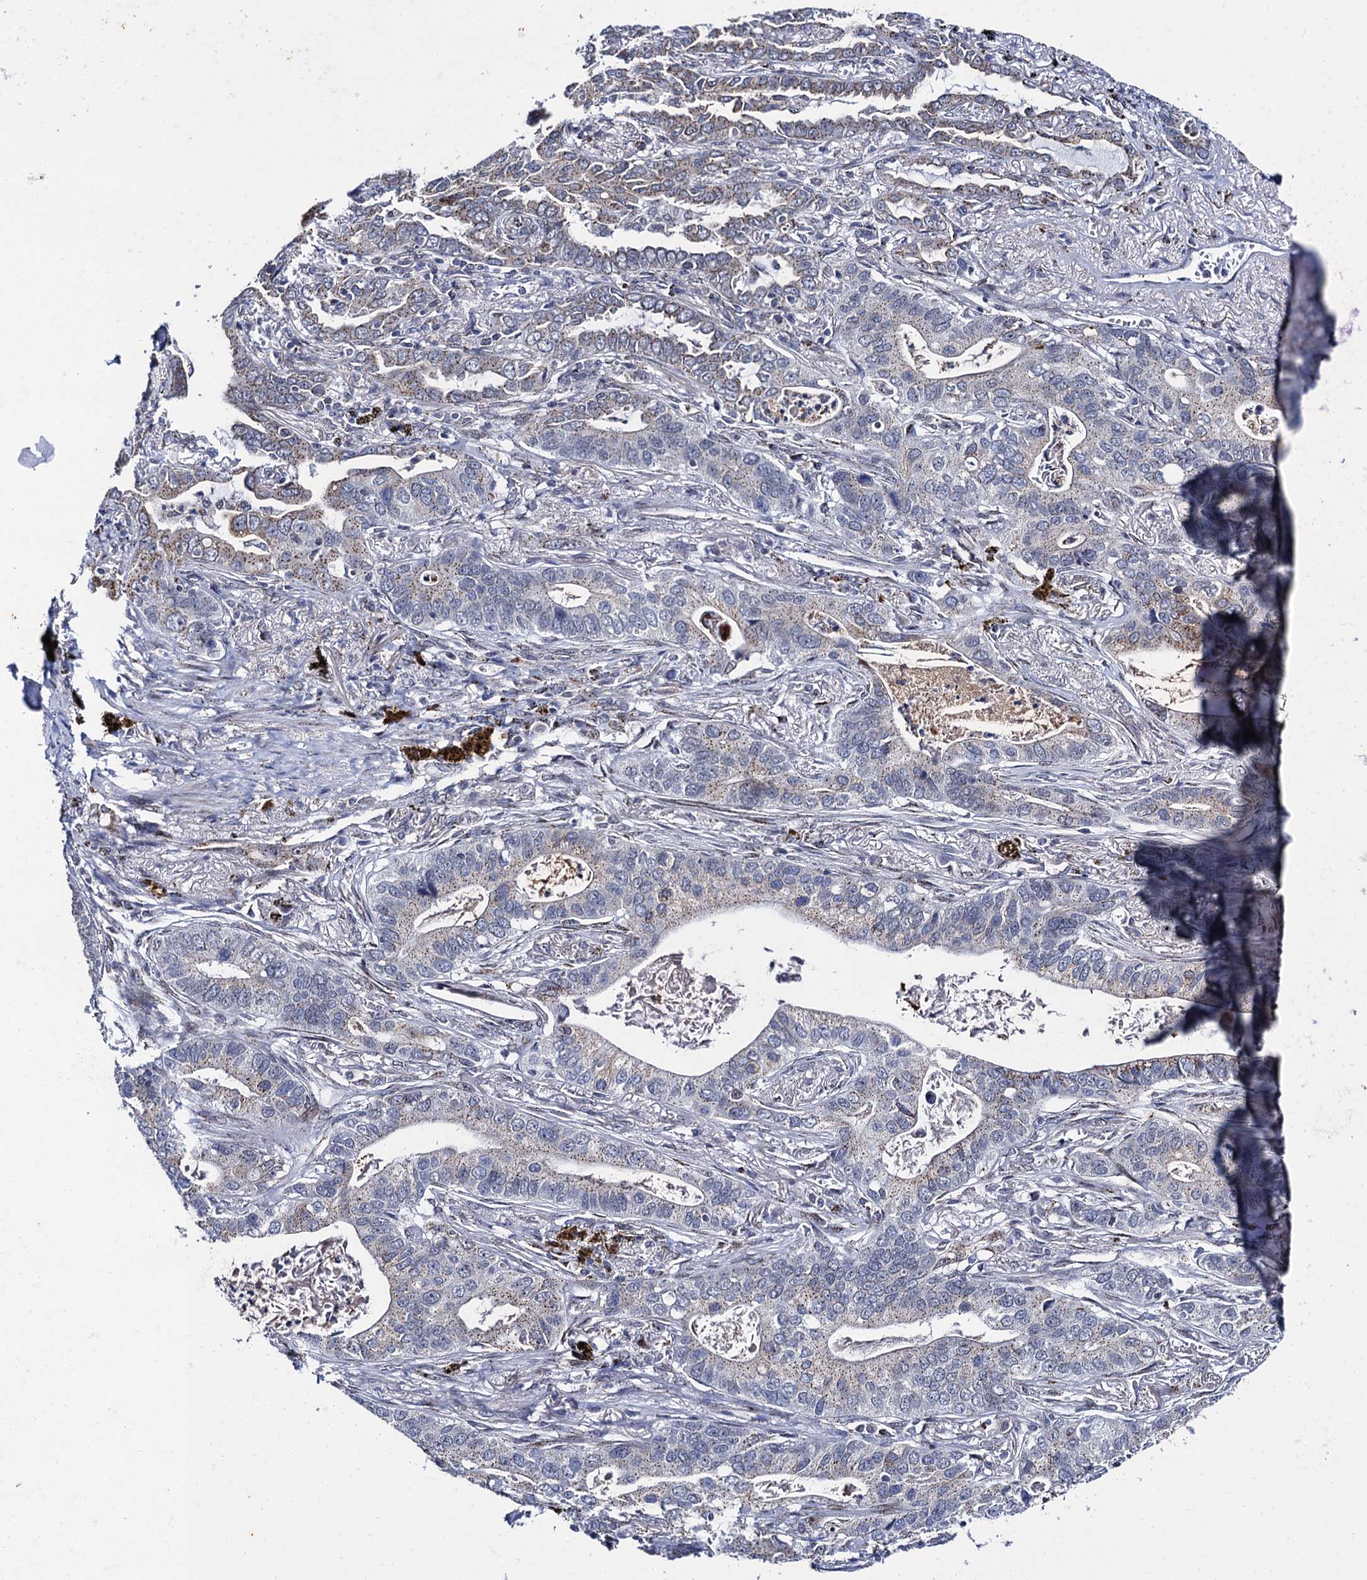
{"staining": {"intensity": "moderate", "quantity": "25%-75%", "location": "cytoplasmic/membranous"}, "tissue": "lung cancer", "cell_type": "Tumor cells", "image_type": "cancer", "snomed": [{"axis": "morphology", "description": "Adenocarcinoma, NOS"}, {"axis": "topography", "description": "Lung"}], "caption": "This is an image of immunohistochemistry staining of adenocarcinoma (lung), which shows moderate expression in the cytoplasmic/membranous of tumor cells.", "gene": "THAP2", "patient": {"sex": "male", "age": 67}}